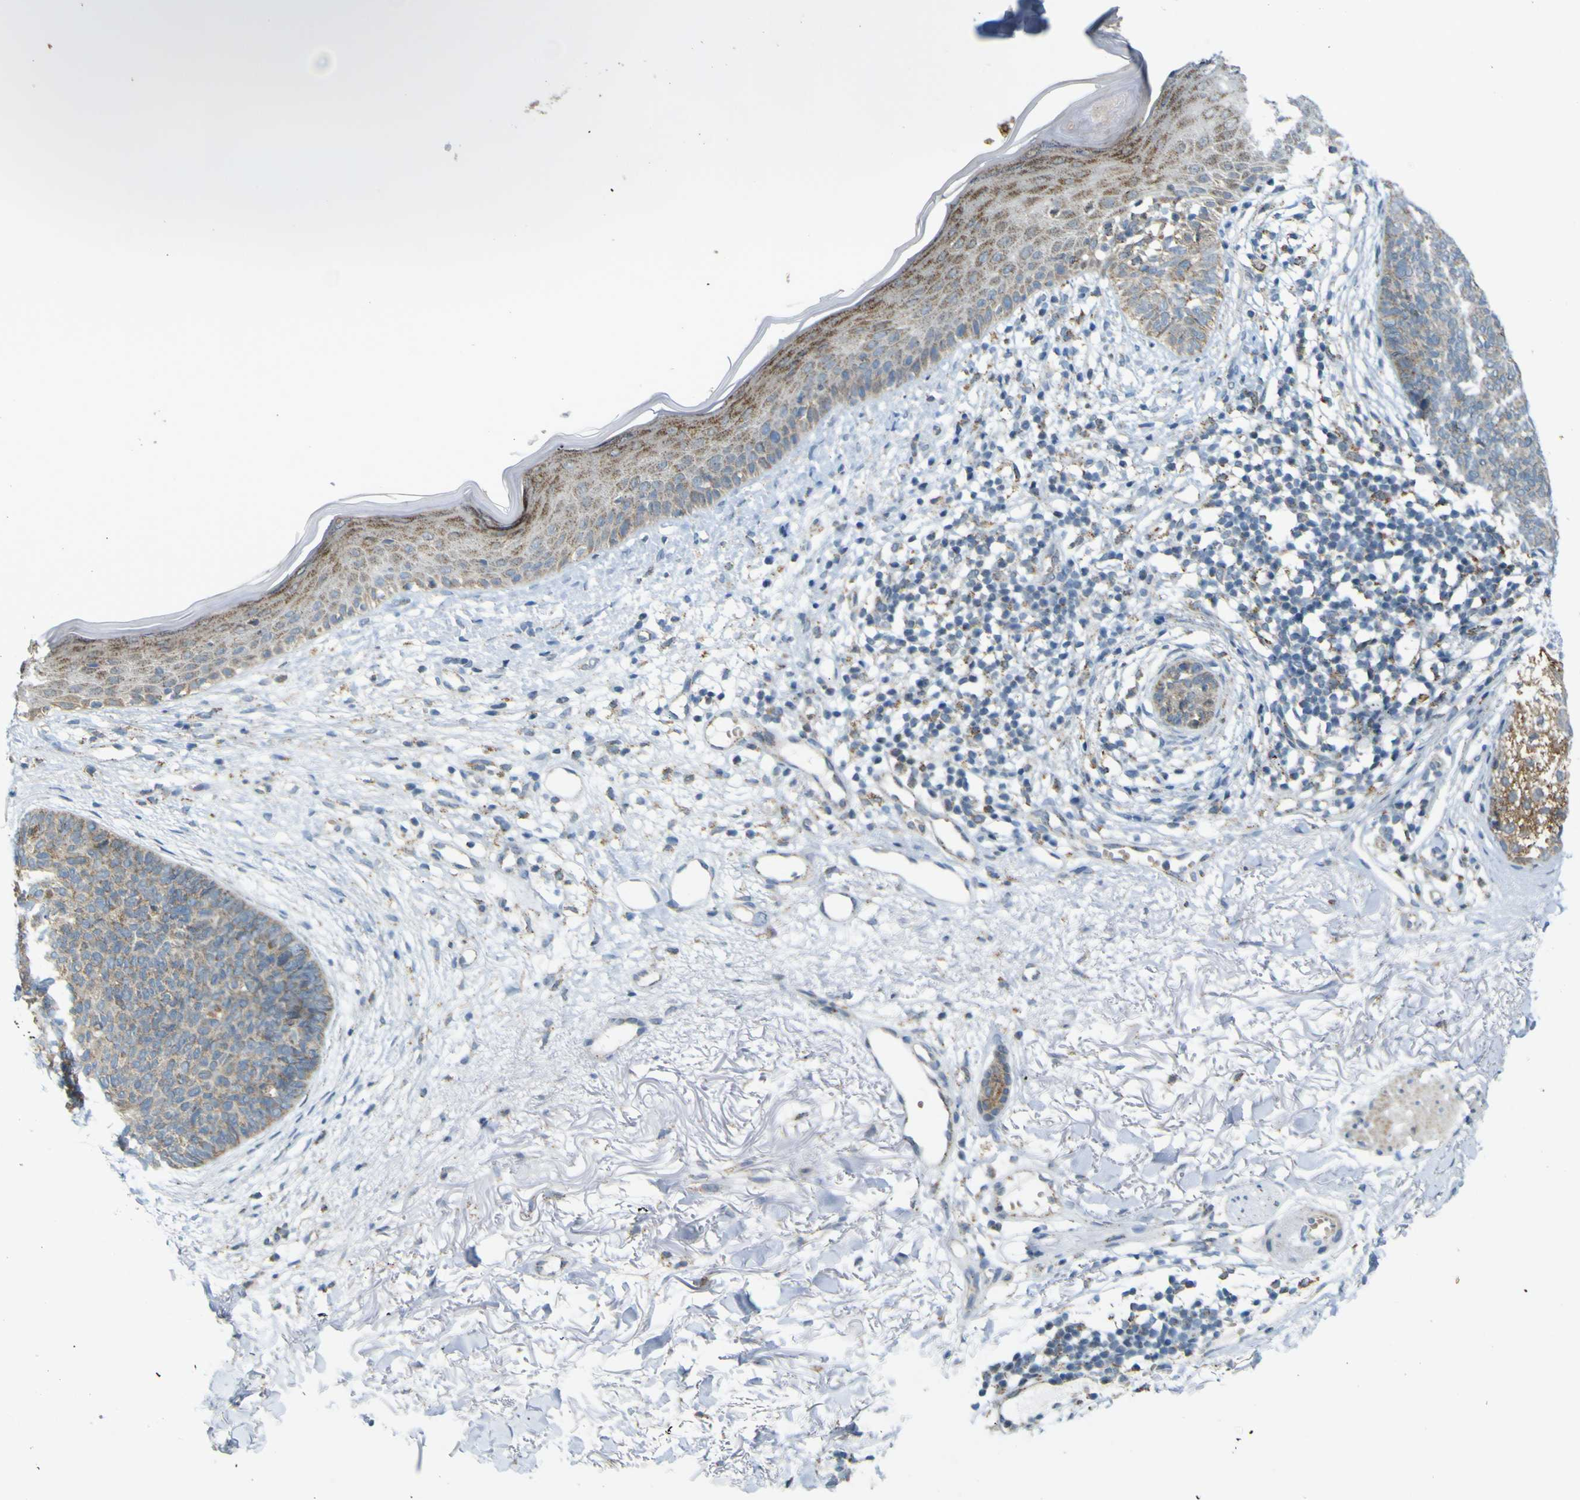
{"staining": {"intensity": "weak", "quantity": ">75%", "location": "cytoplasmic/membranous"}, "tissue": "skin cancer", "cell_type": "Tumor cells", "image_type": "cancer", "snomed": [{"axis": "morphology", "description": "Basal cell carcinoma"}, {"axis": "topography", "description": "Skin"}], "caption": "This is a histology image of immunohistochemistry staining of skin cancer, which shows weak staining in the cytoplasmic/membranous of tumor cells.", "gene": "ACBD5", "patient": {"sex": "female", "age": 70}}